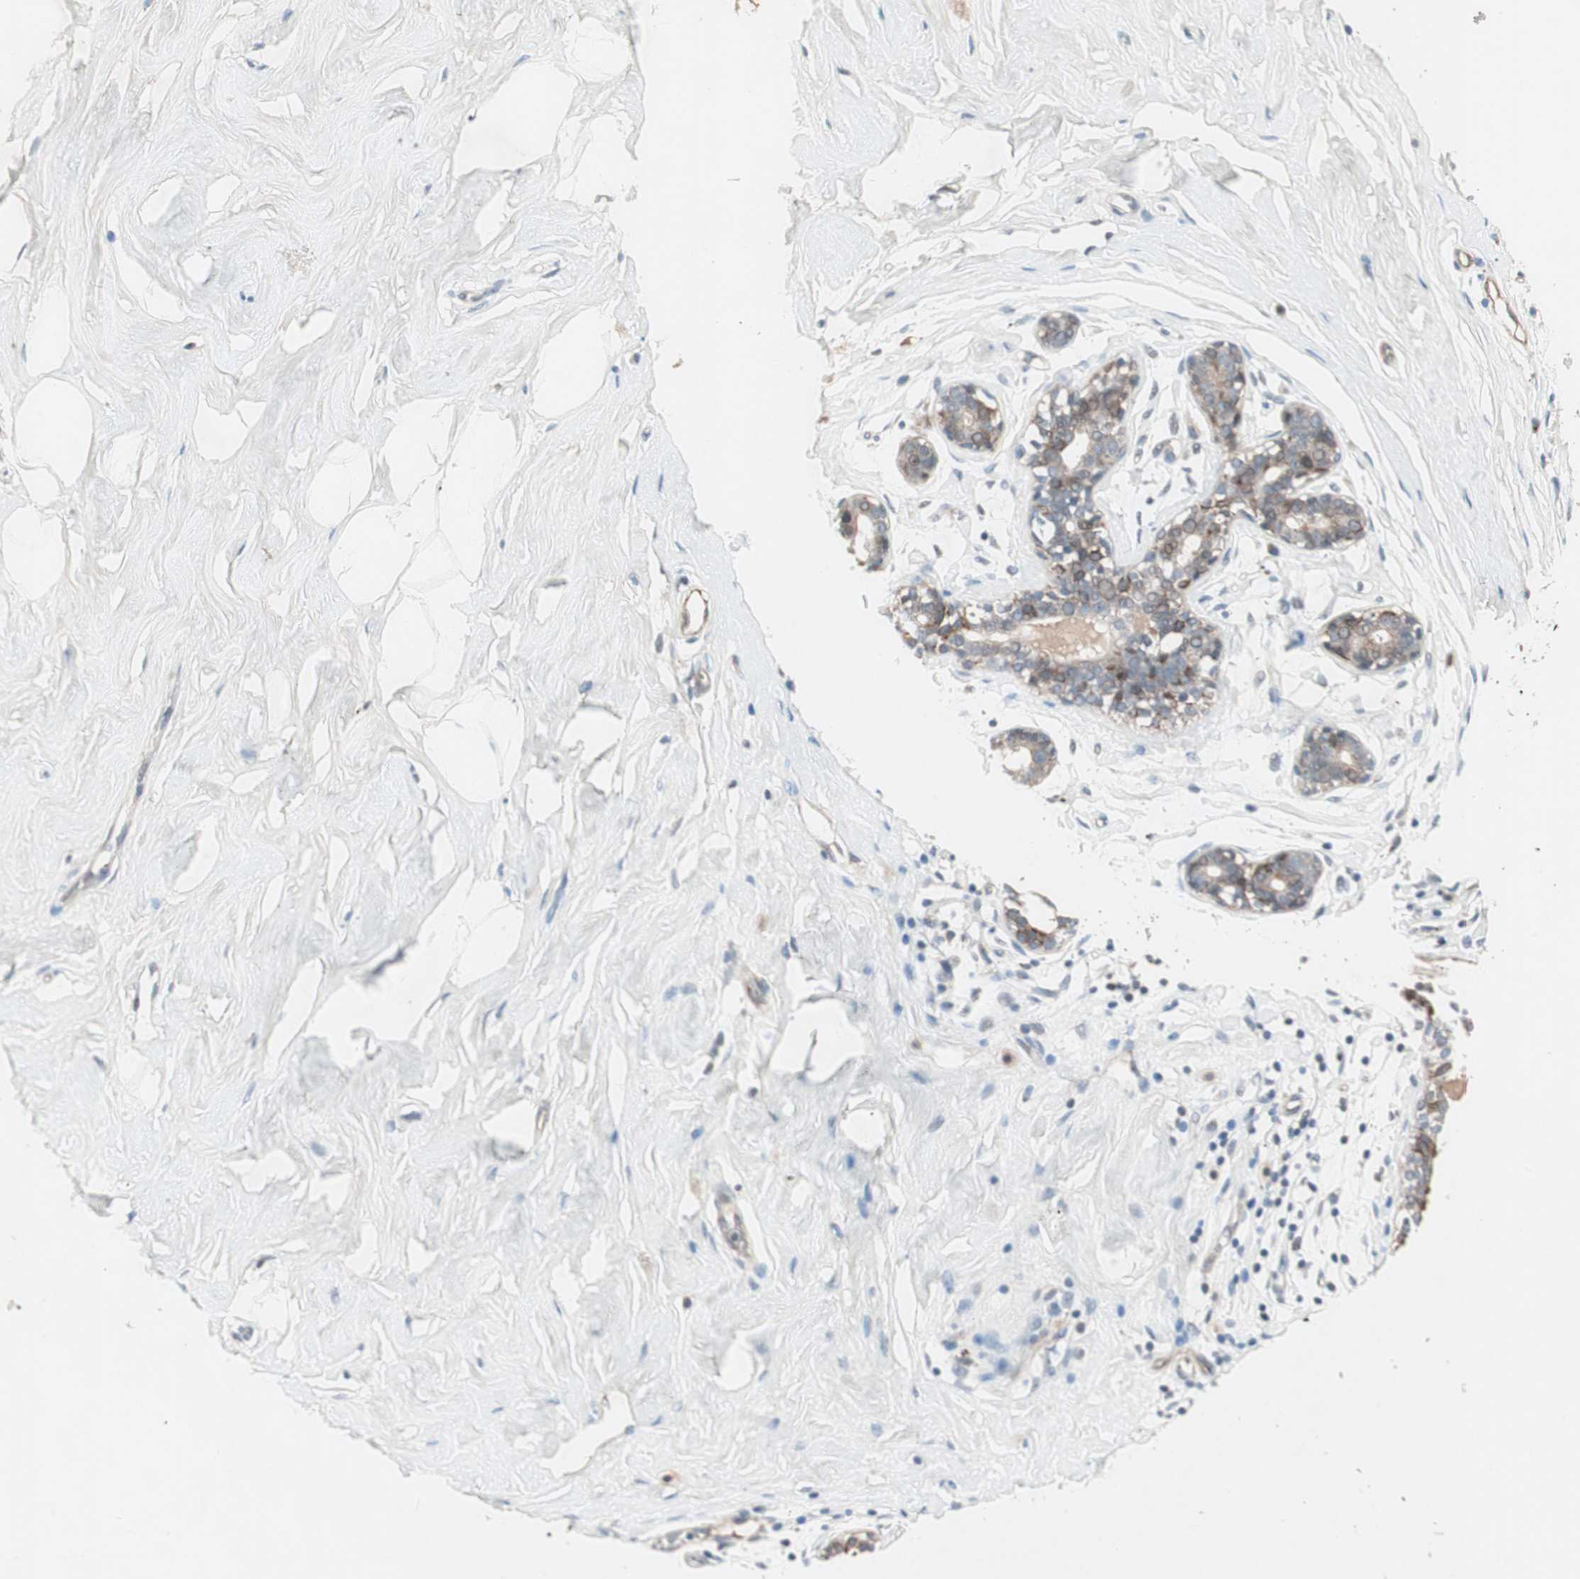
{"staining": {"intensity": "negative", "quantity": "none", "location": "none"}, "tissue": "breast", "cell_type": "Adipocytes", "image_type": "normal", "snomed": [{"axis": "morphology", "description": "Normal tissue, NOS"}, {"axis": "topography", "description": "Breast"}], "caption": "The photomicrograph displays no significant expression in adipocytes of breast.", "gene": "FGFR4", "patient": {"sex": "female", "age": 23}}